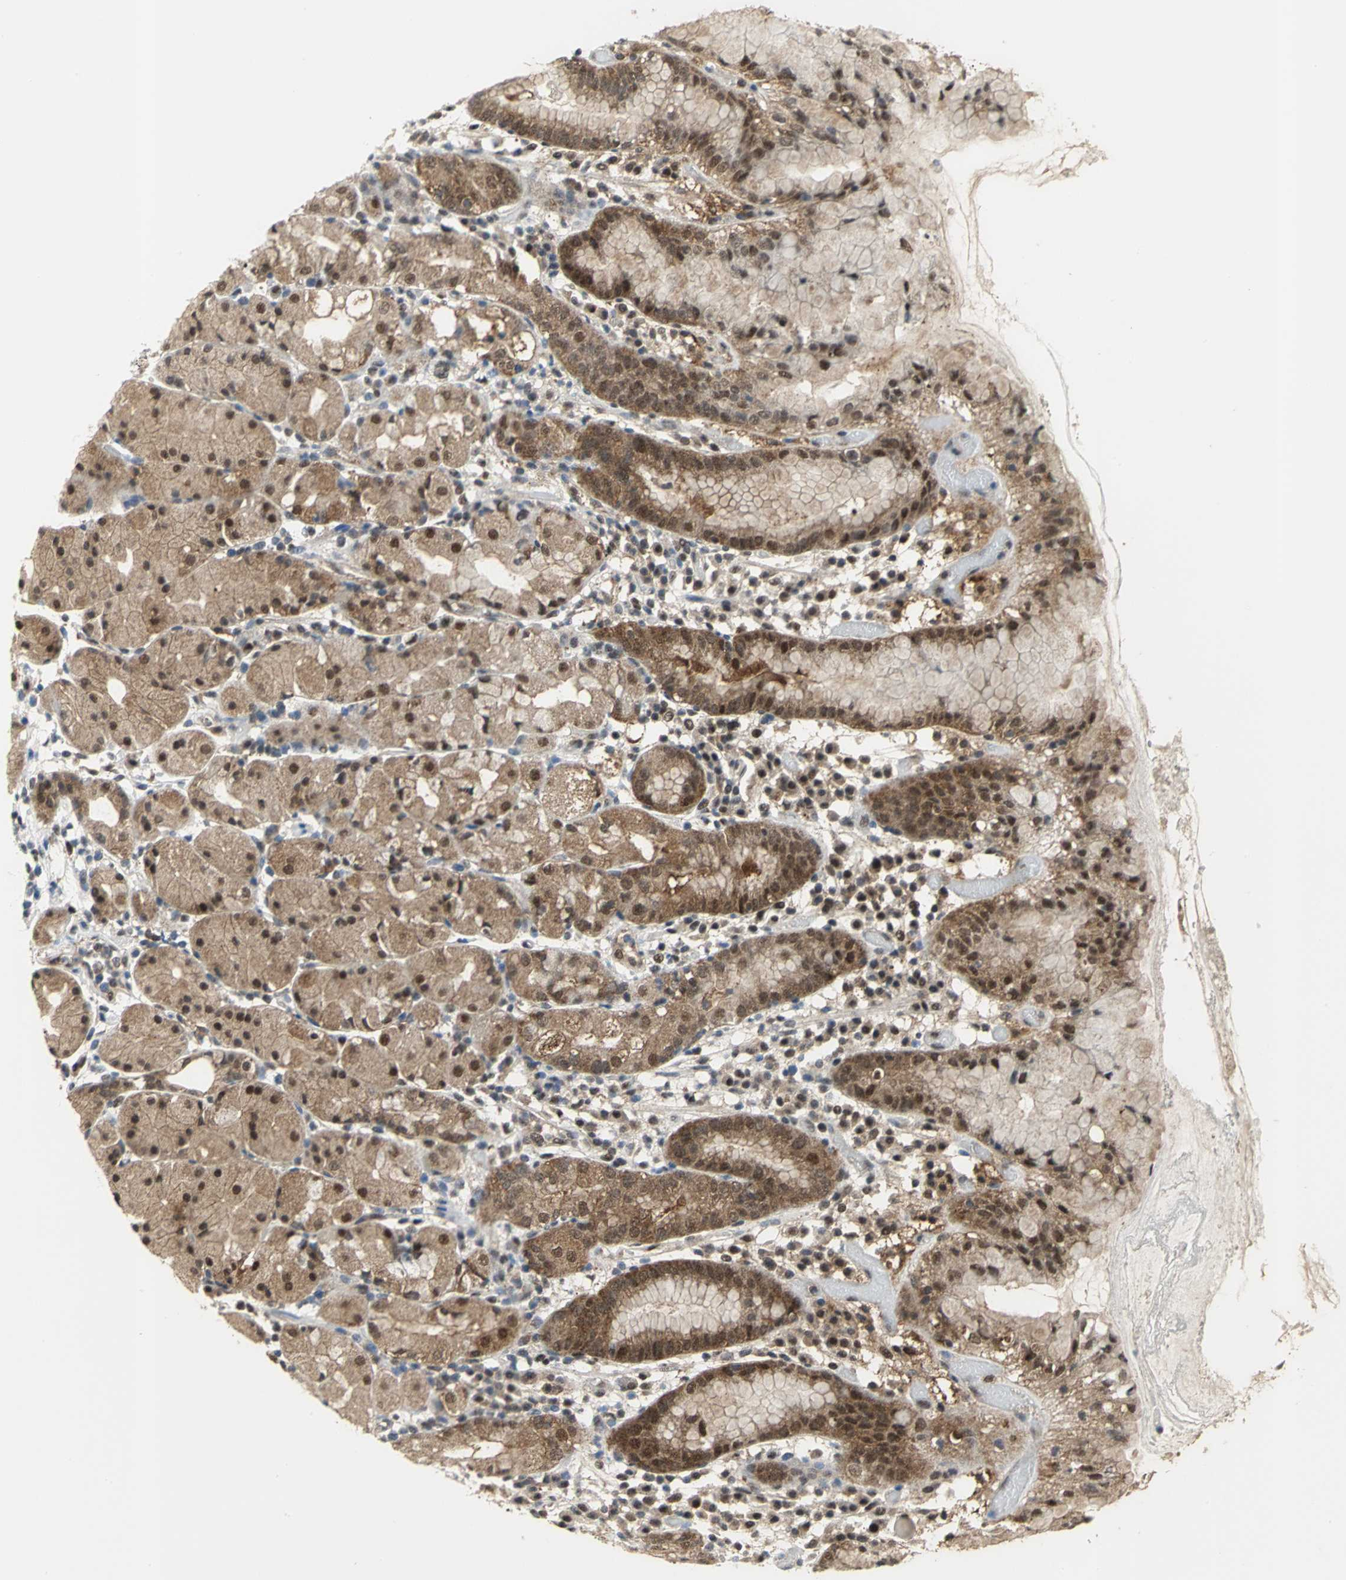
{"staining": {"intensity": "moderate", "quantity": ">75%", "location": "cytoplasmic/membranous,nuclear"}, "tissue": "stomach", "cell_type": "Glandular cells", "image_type": "normal", "snomed": [{"axis": "morphology", "description": "Normal tissue, NOS"}, {"axis": "topography", "description": "Stomach"}, {"axis": "topography", "description": "Stomach, lower"}], "caption": "Protein staining of unremarkable stomach displays moderate cytoplasmic/membranous,nuclear staining in approximately >75% of glandular cells.", "gene": "PSMA4", "patient": {"sex": "female", "age": 75}}